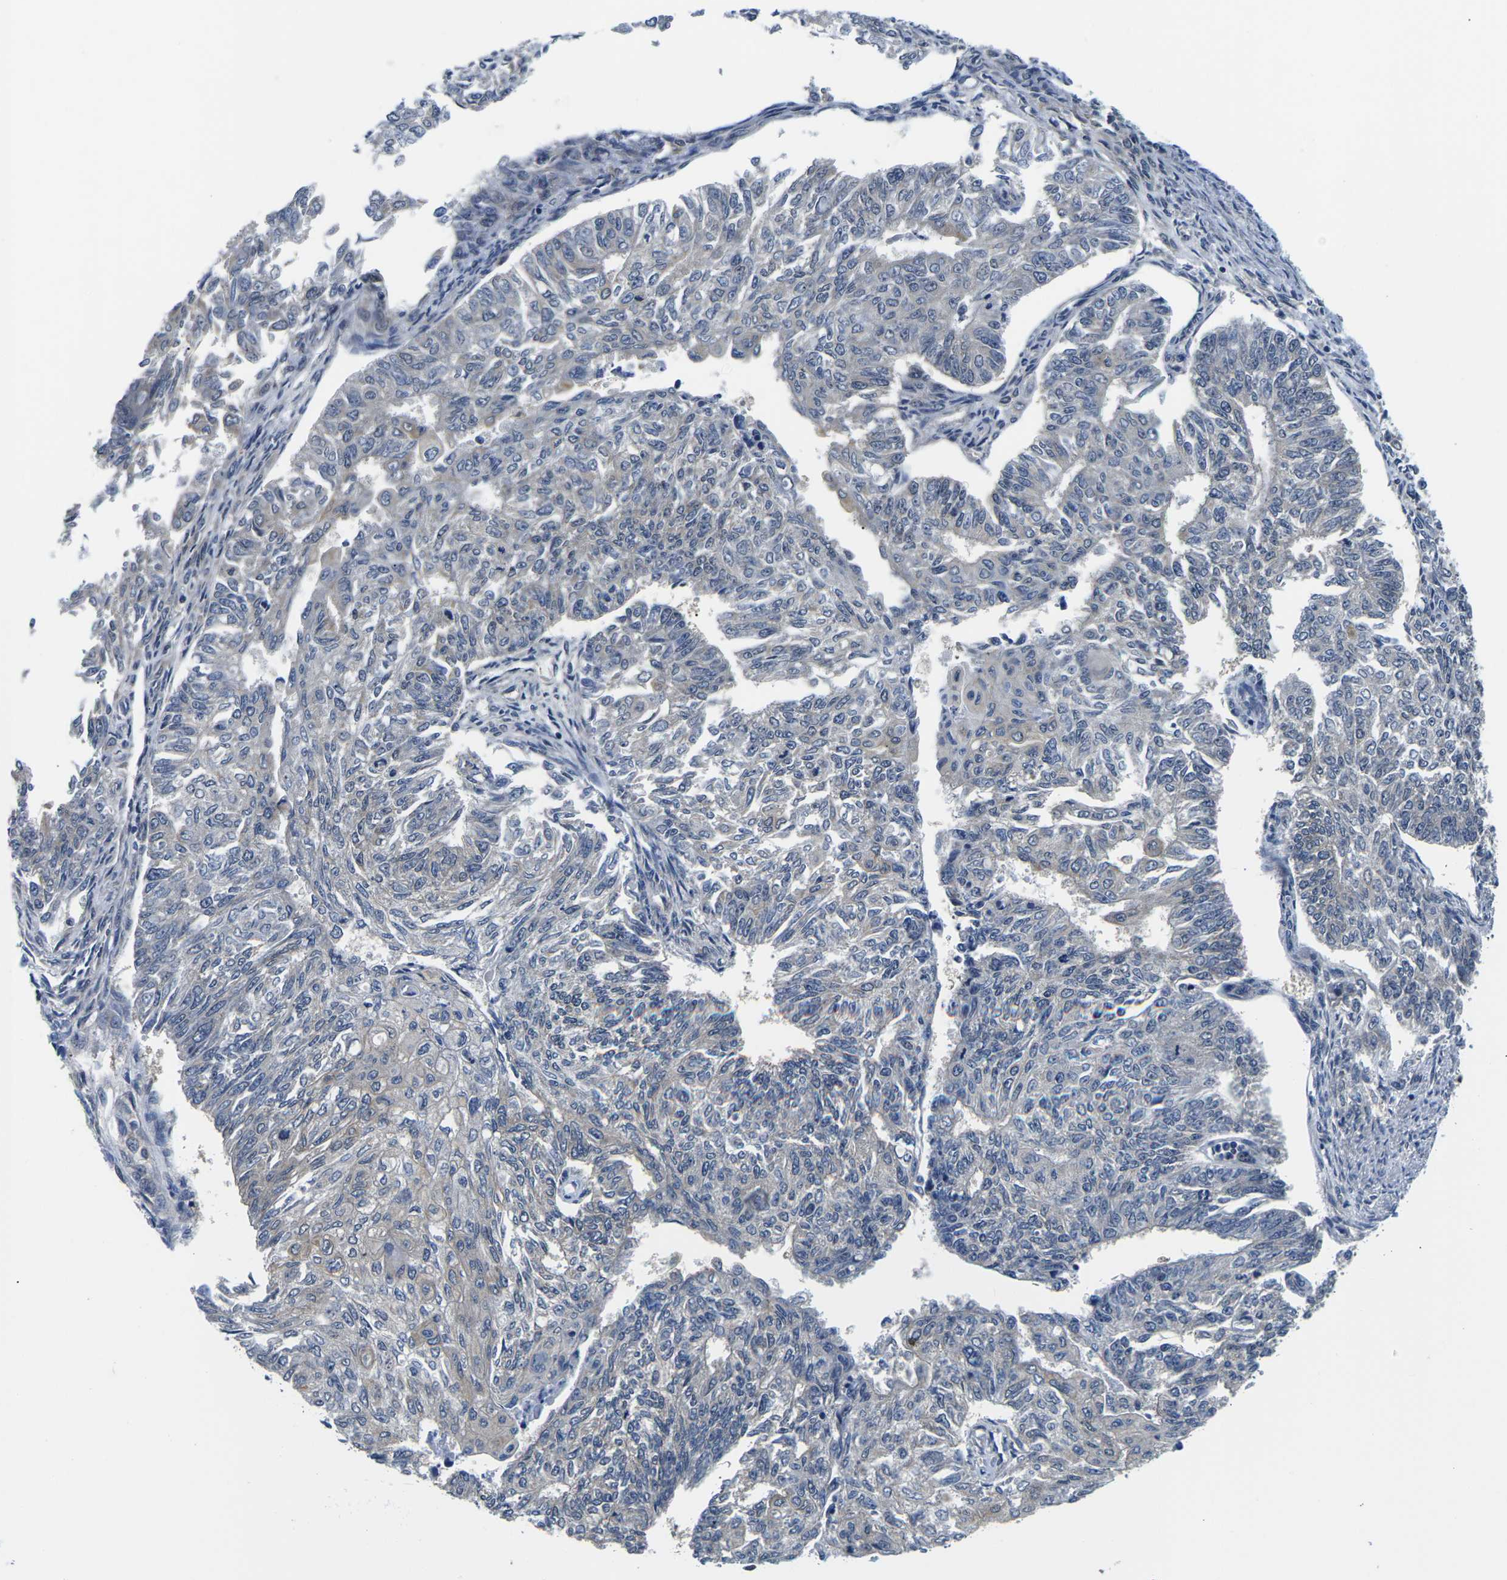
{"staining": {"intensity": "weak", "quantity": "<25%", "location": "cytoplasmic/membranous"}, "tissue": "endometrial cancer", "cell_type": "Tumor cells", "image_type": "cancer", "snomed": [{"axis": "morphology", "description": "Adenocarcinoma, NOS"}, {"axis": "topography", "description": "Endometrium"}], "caption": "This is an immunohistochemistry (IHC) photomicrograph of human endometrial adenocarcinoma. There is no staining in tumor cells.", "gene": "GSK3B", "patient": {"sex": "female", "age": 32}}